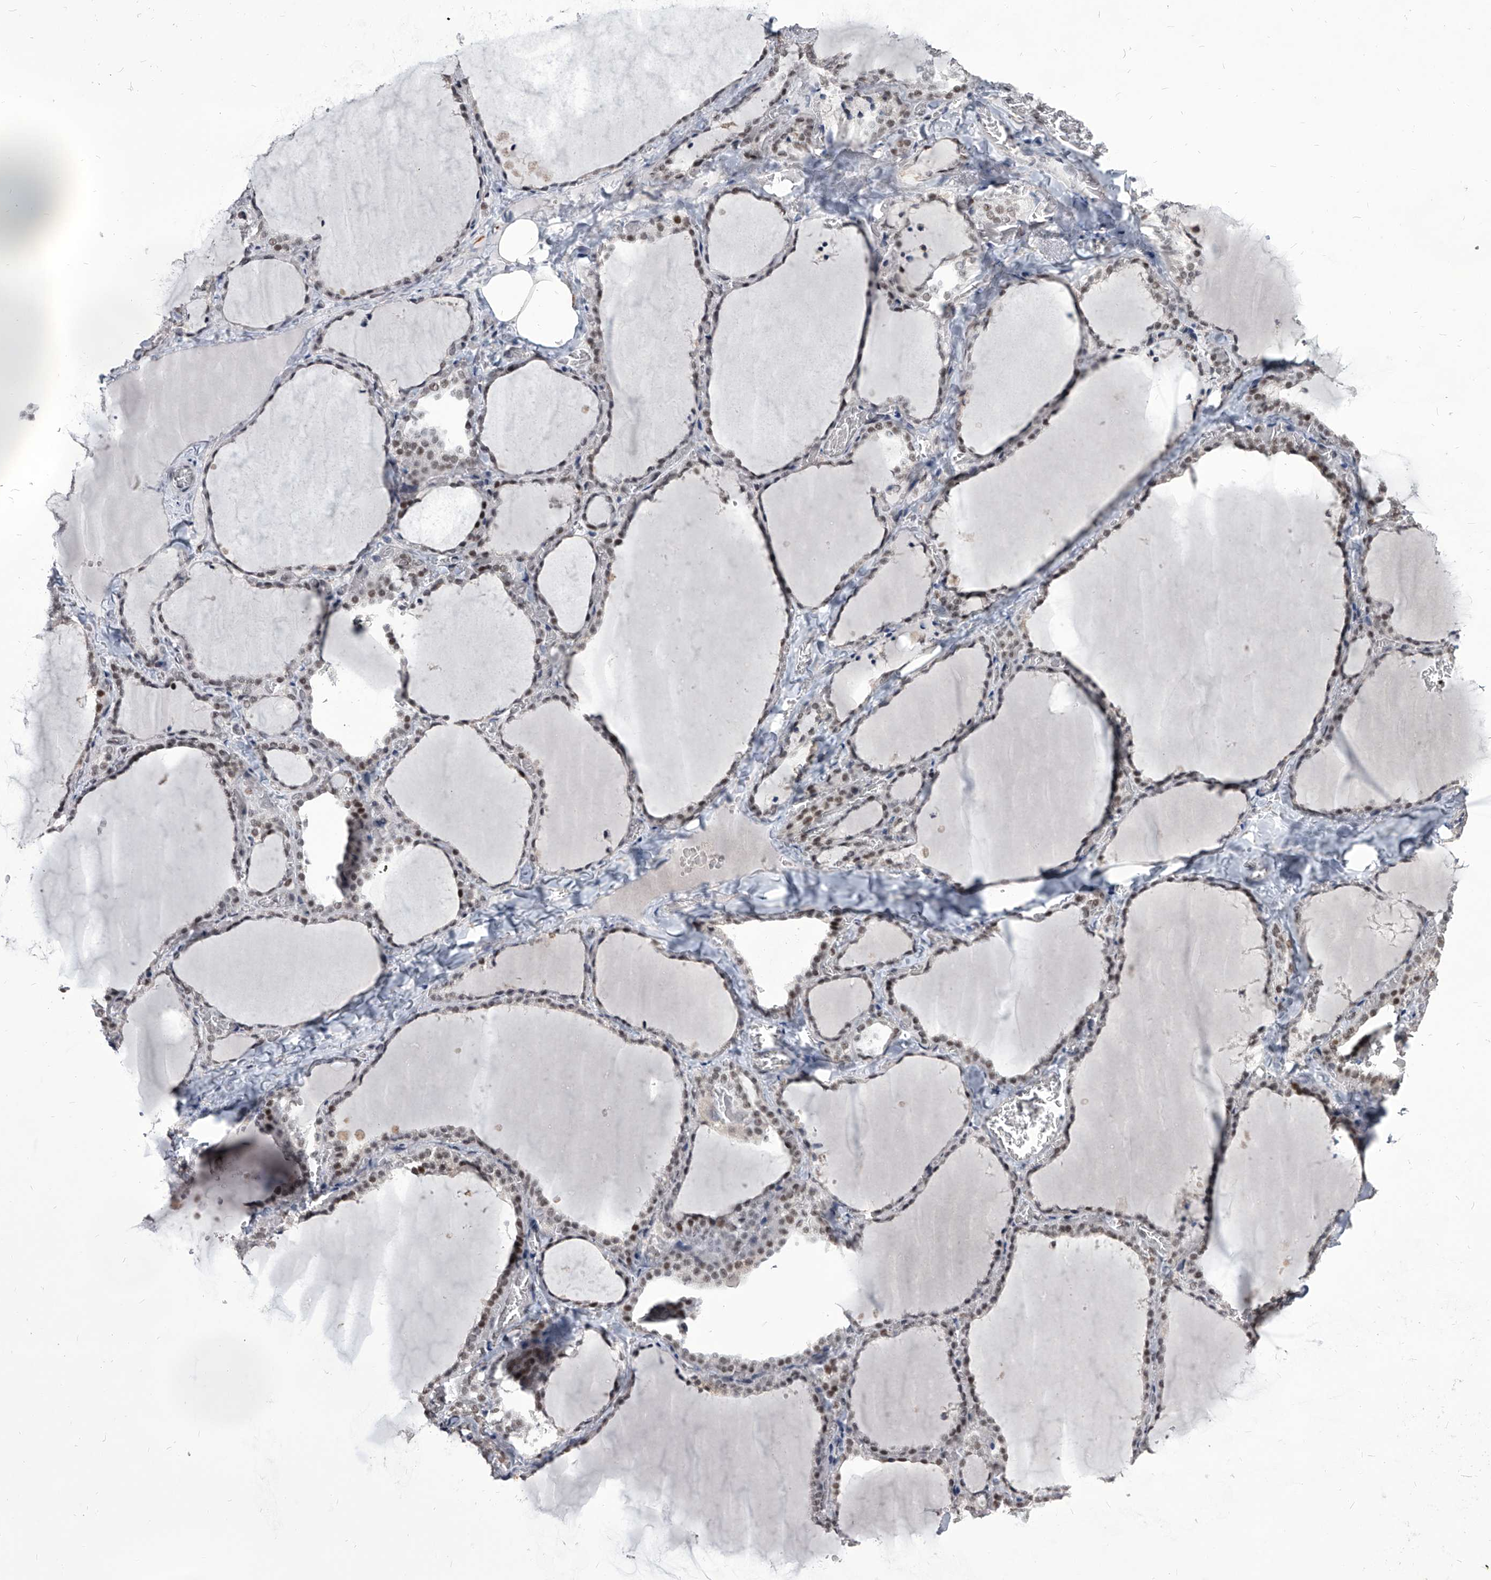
{"staining": {"intensity": "moderate", "quantity": "25%-75%", "location": "nuclear"}, "tissue": "thyroid gland", "cell_type": "Glandular cells", "image_type": "normal", "snomed": [{"axis": "morphology", "description": "Normal tissue, NOS"}, {"axis": "topography", "description": "Thyroid gland"}], "caption": "IHC of unremarkable human thyroid gland demonstrates medium levels of moderate nuclear positivity in approximately 25%-75% of glandular cells.", "gene": "PPIL4", "patient": {"sex": "female", "age": 22}}